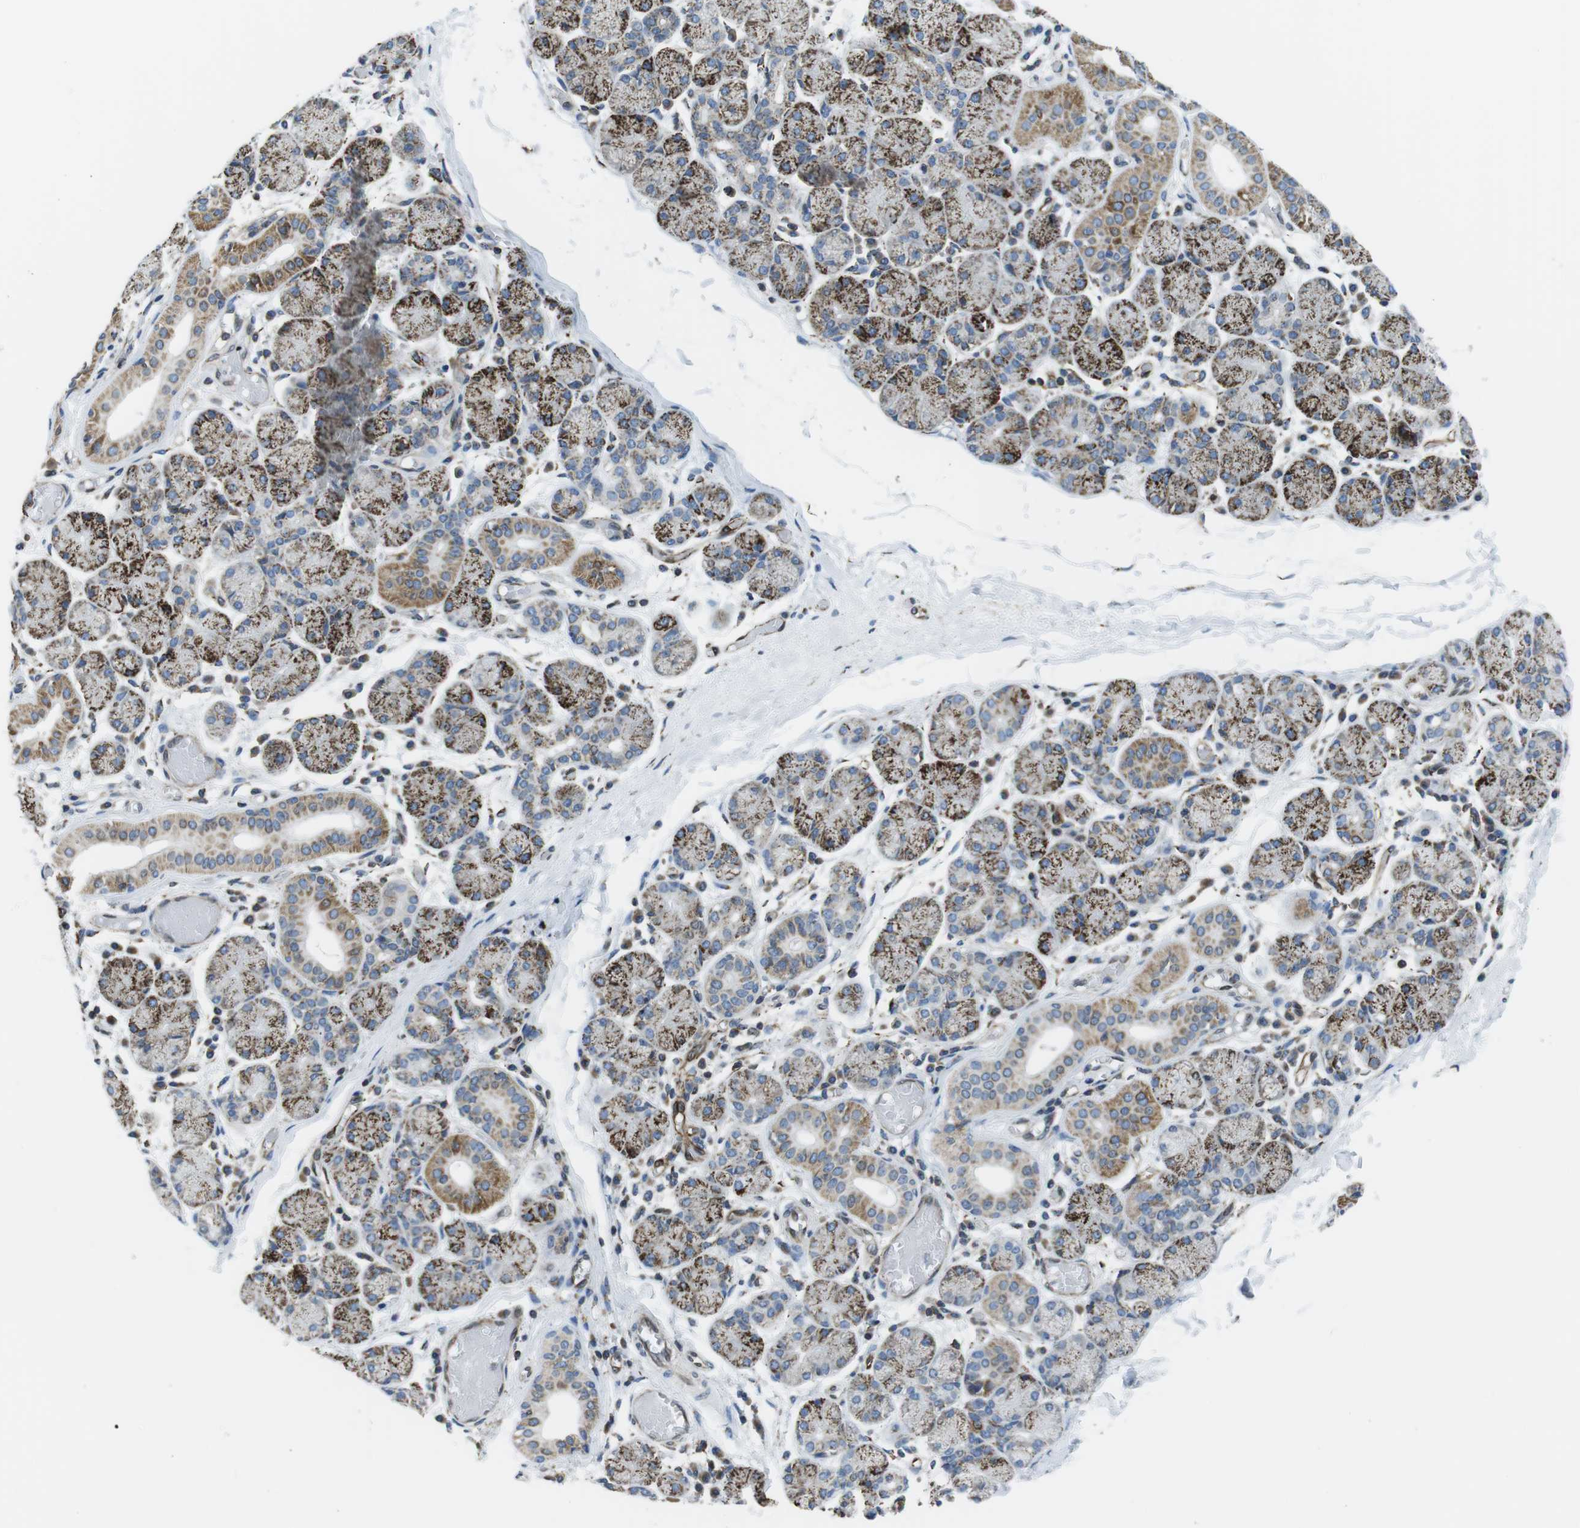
{"staining": {"intensity": "strong", "quantity": ">75%", "location": "cytoplasmic/membranous"}, "tissue": "salivary gland", "cell_type": "Glandular cells", "image_type": "normal", "snomed": [{"axis": "morphology", "description": "Normal tissue, NOS"}, {"axis": "topography", "description": "Salivary gland"}], "caption": "Glandular cells show strong cytoplasmic/membranous staining in approximately >75% of cells in normal salivary gland.", "gene": "KCNE3", "patient": {"sex": "female", "age": 24}}